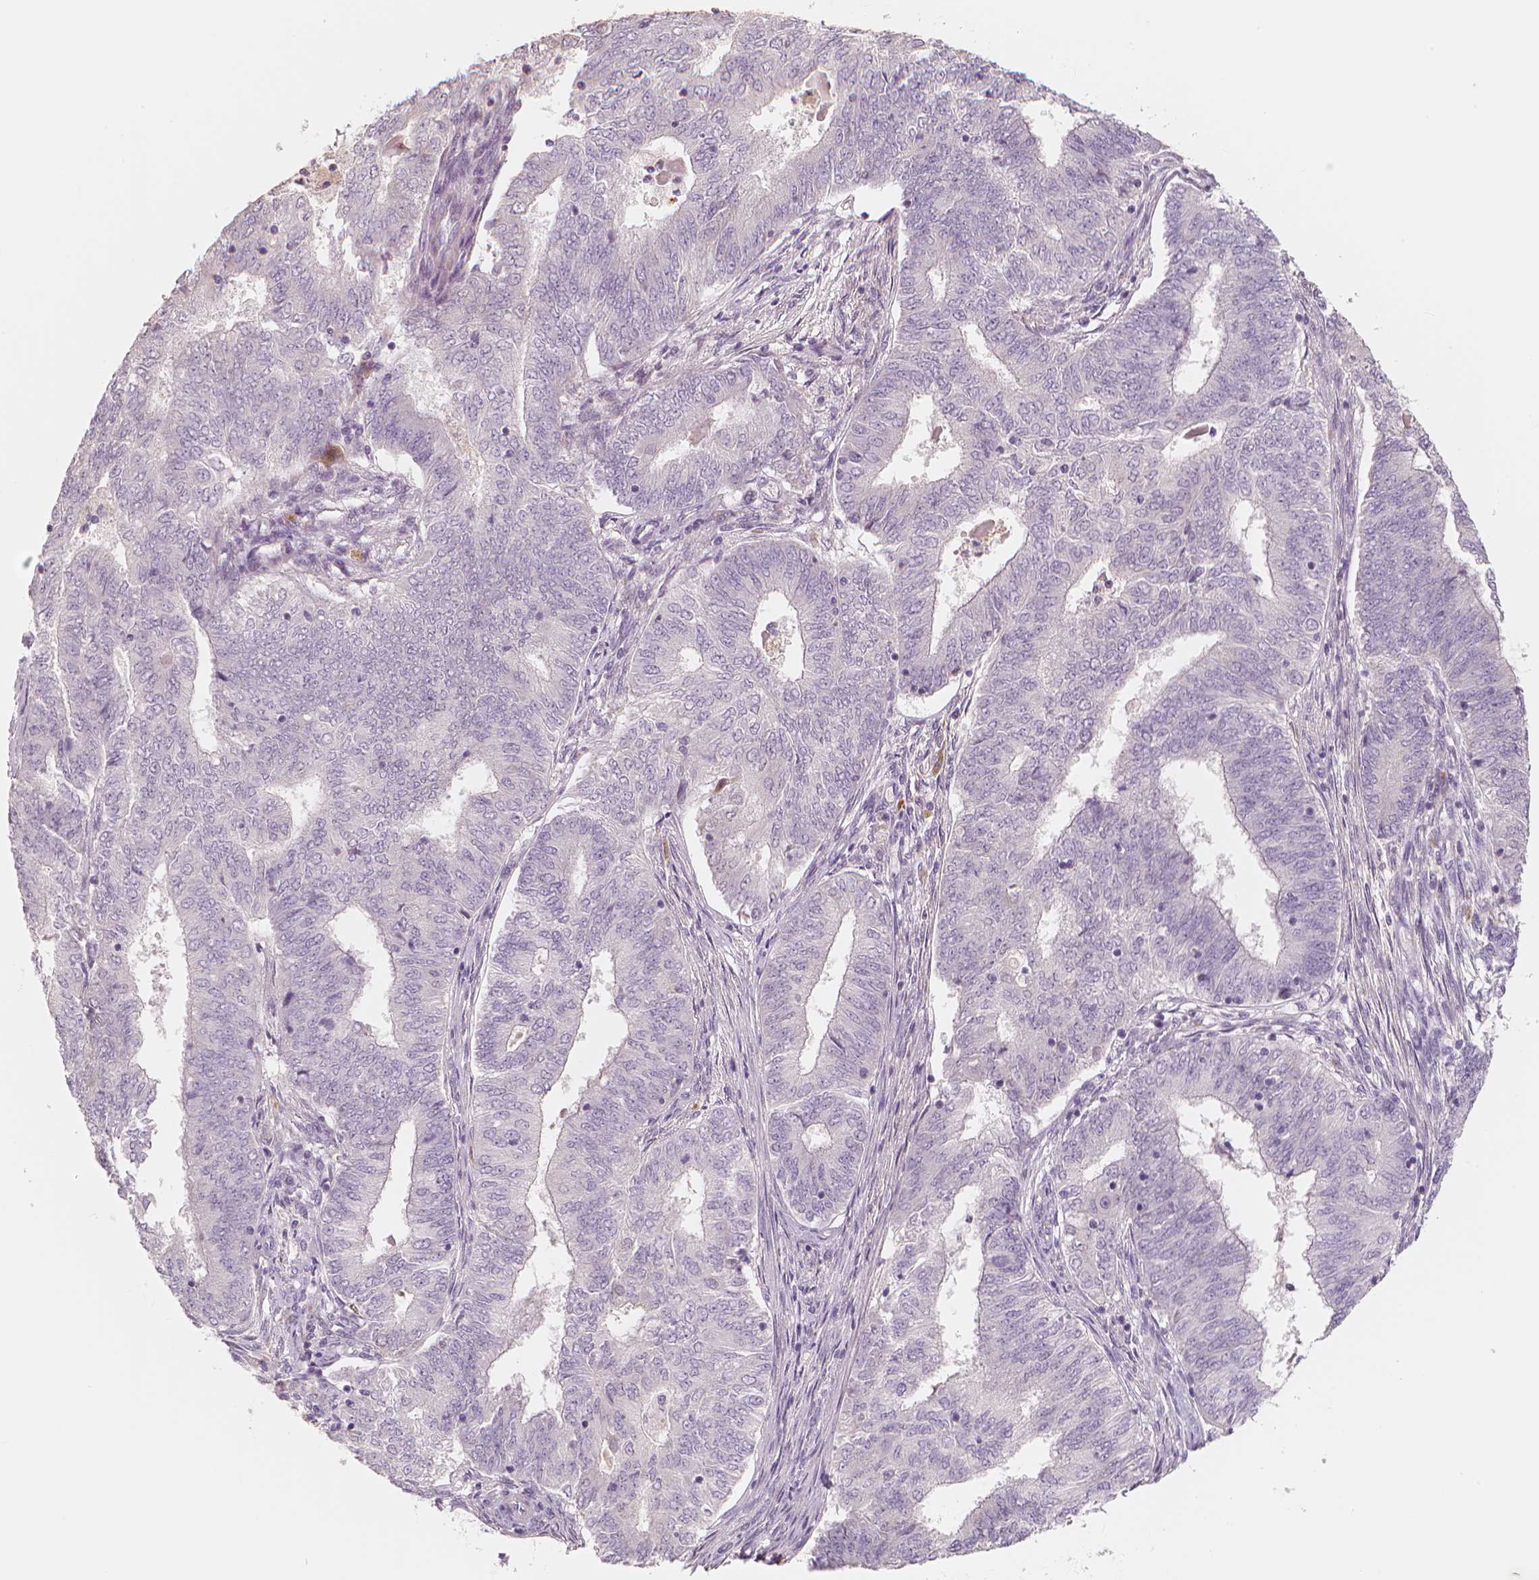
{"staining": {"intensity": "negative", "quantity": "none", "location": "none"}, "tissue": "endometrial cancer", "cell_type": "Tumor cells", "image_type": "cancer", "snomed": [{"axis": "morphology", "description": "Adenocarcinoma, NOS"}, {"axis": "topography", "description": "Endometrium"}], "caption": "High magnification brightfield microscopy of endometrial cancer stained with DAB (3,3'-diaminobenzidine) (brown) and counterstained with hematoxylin (blue): tumor cells show no significant expression.", "gene": "RNASE7", "patient": {"sex": "female", "age": 62}}